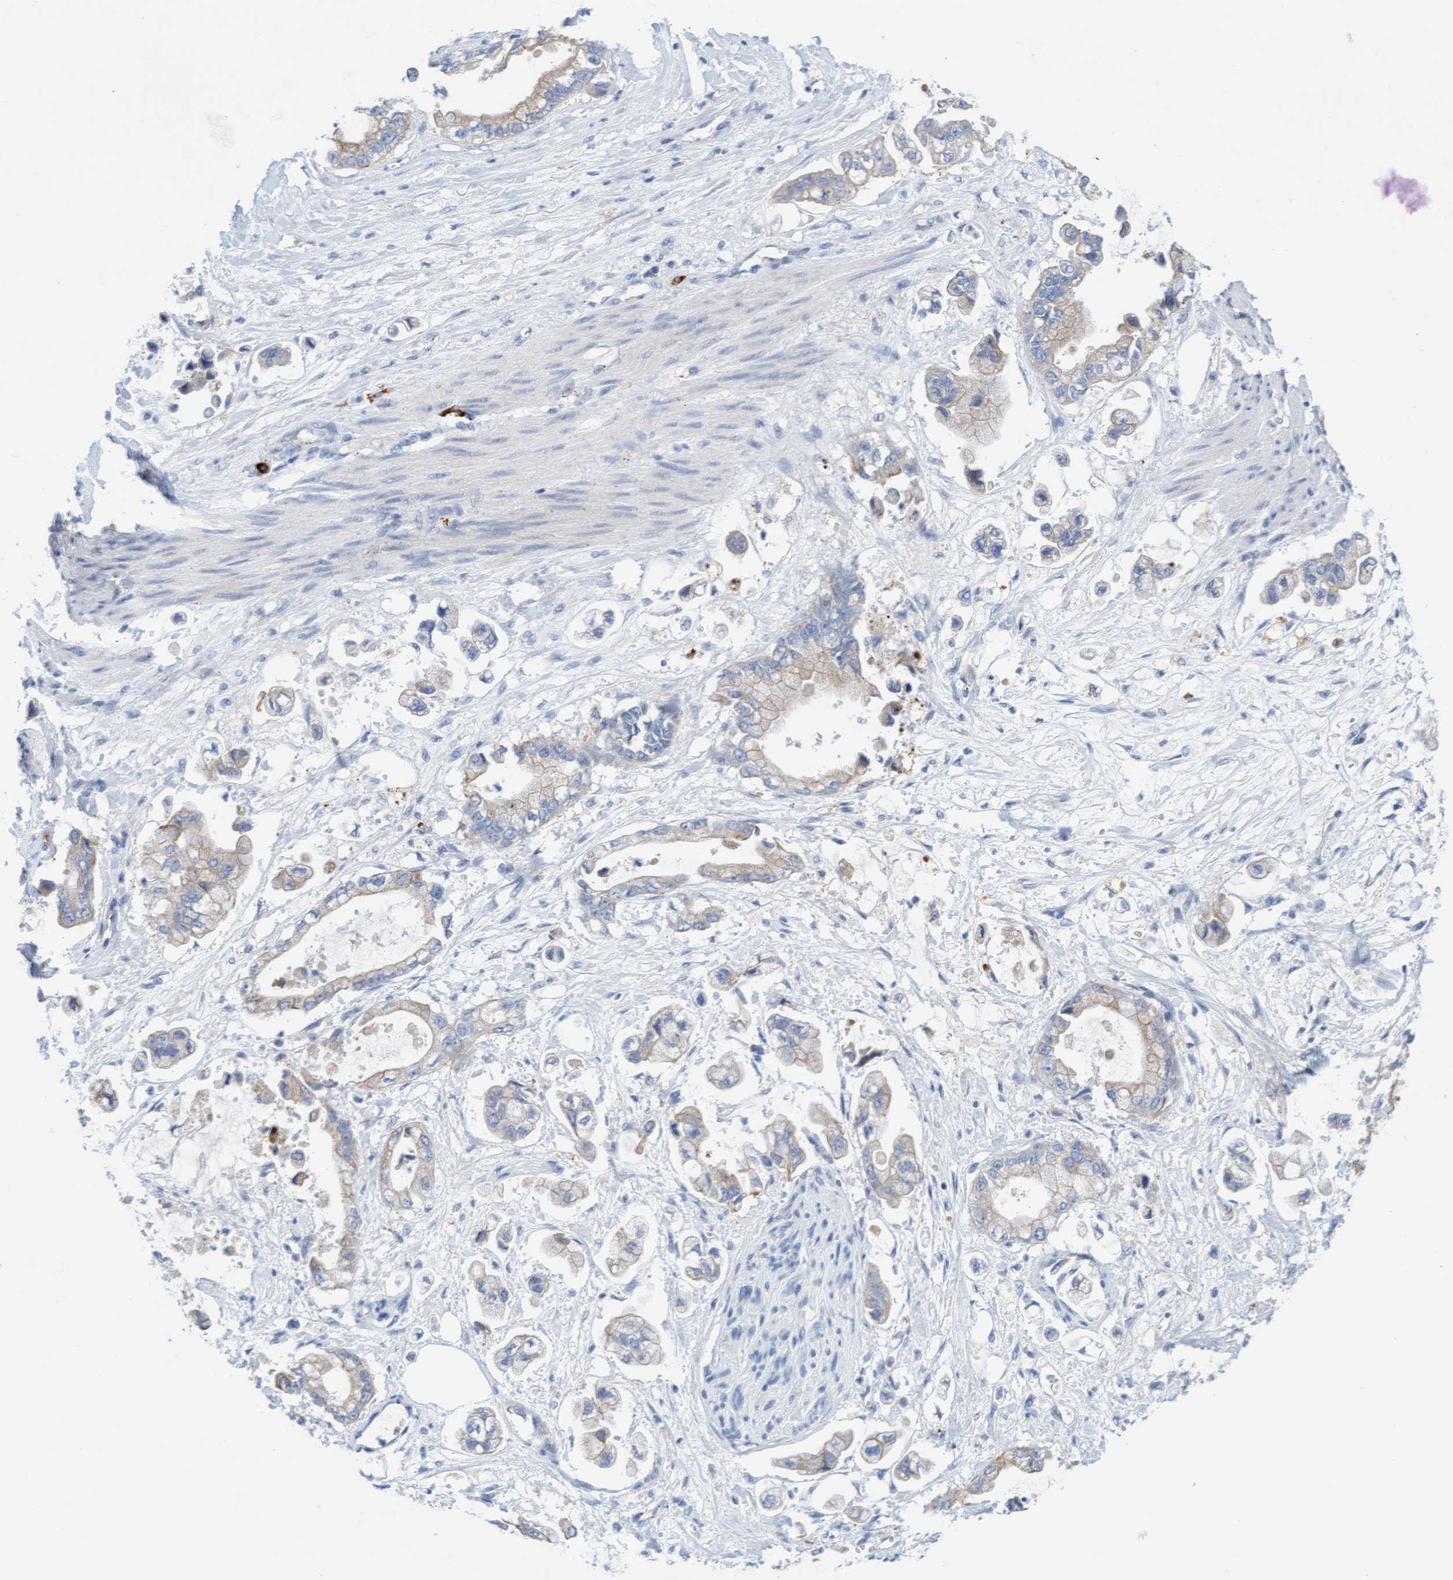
{"staining": {"intensity": "weak", "quantity": ">75%", "location": "cytoplasmic/membranous"}, "tissue": "stomach cancer", "cell_type": "Tumor cells", "image_type": "cancer", "snomed": [{"axis": "morphology", "description": "Normal tissue, NOS"}, {"axis": "morphology", "description": "Adenocarcinoma, NOS"}, {"axis": "topography", "description": "Stomach"}], "caption": "Tumor cells show low levels of weak cytoplasmic/membranous positivity in about >75% of cells in human stomach cancer (adenocarcinoma). Nuclei are stained in blue.", "gene": "SGSH", "patient": {"sex": "male", "age": 62}}